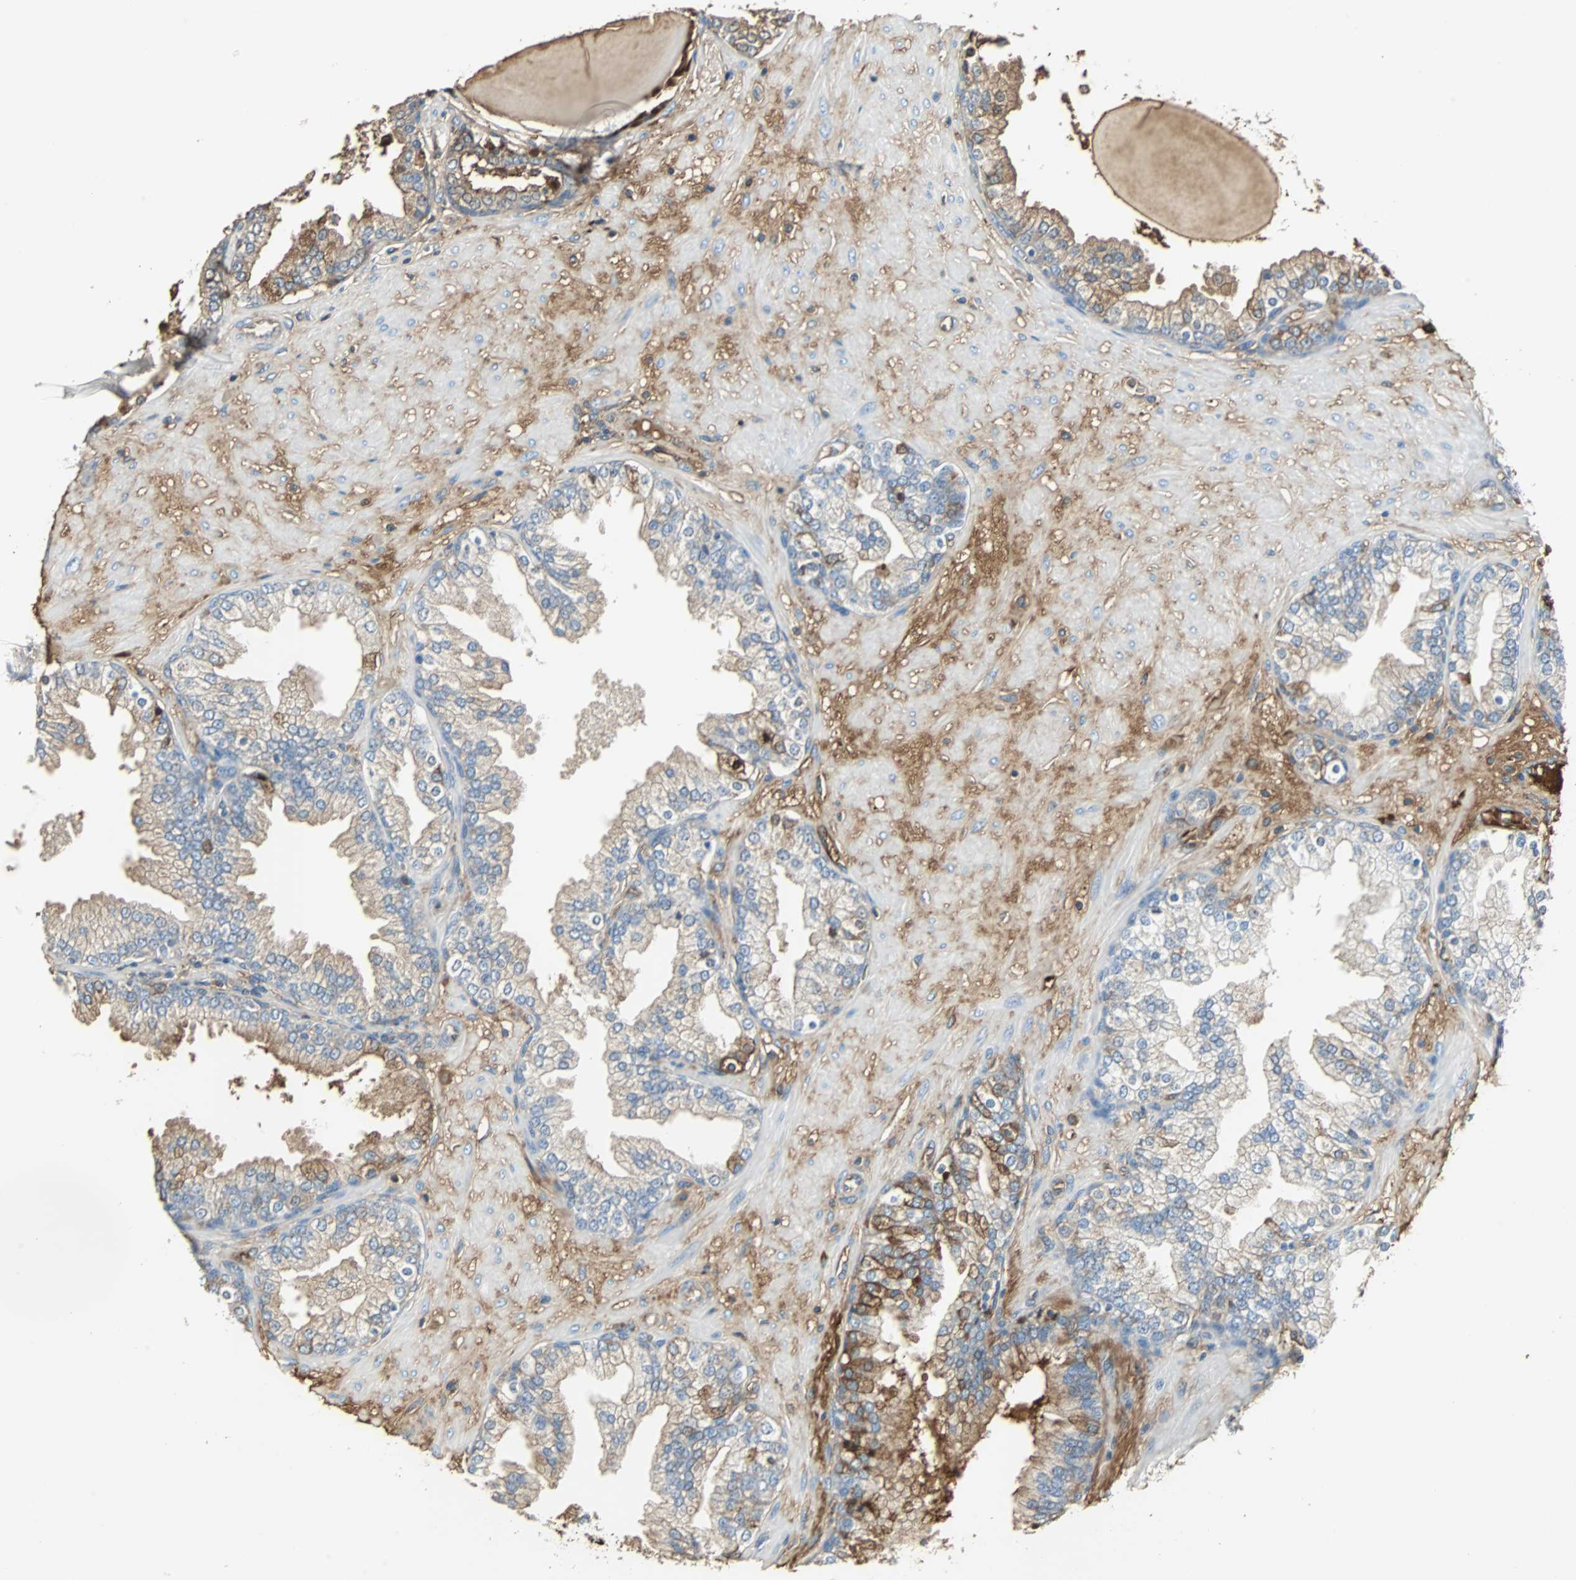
{"staining": {"intensity": "moderate", "quantity": "25%-75%", "location": "cytoplasmic/membranous"}, "tissue": "prostate", "cell_type": "Glandular cells", "image_type": "normal", "snomed": [{"axis": "morphology", "description": "Normal tissue, NOS"}, {"axis": "topography", "description": "Prostate"}], "caption": "Protein staining of benign prostate exhibits moderate cytoplasmic/membranous staining in approximately 25%-75% of glandular cells. Nuclei are stained in blue.", "gene": "IGHA1", "patient": {"sex": "male", "age": 51}}